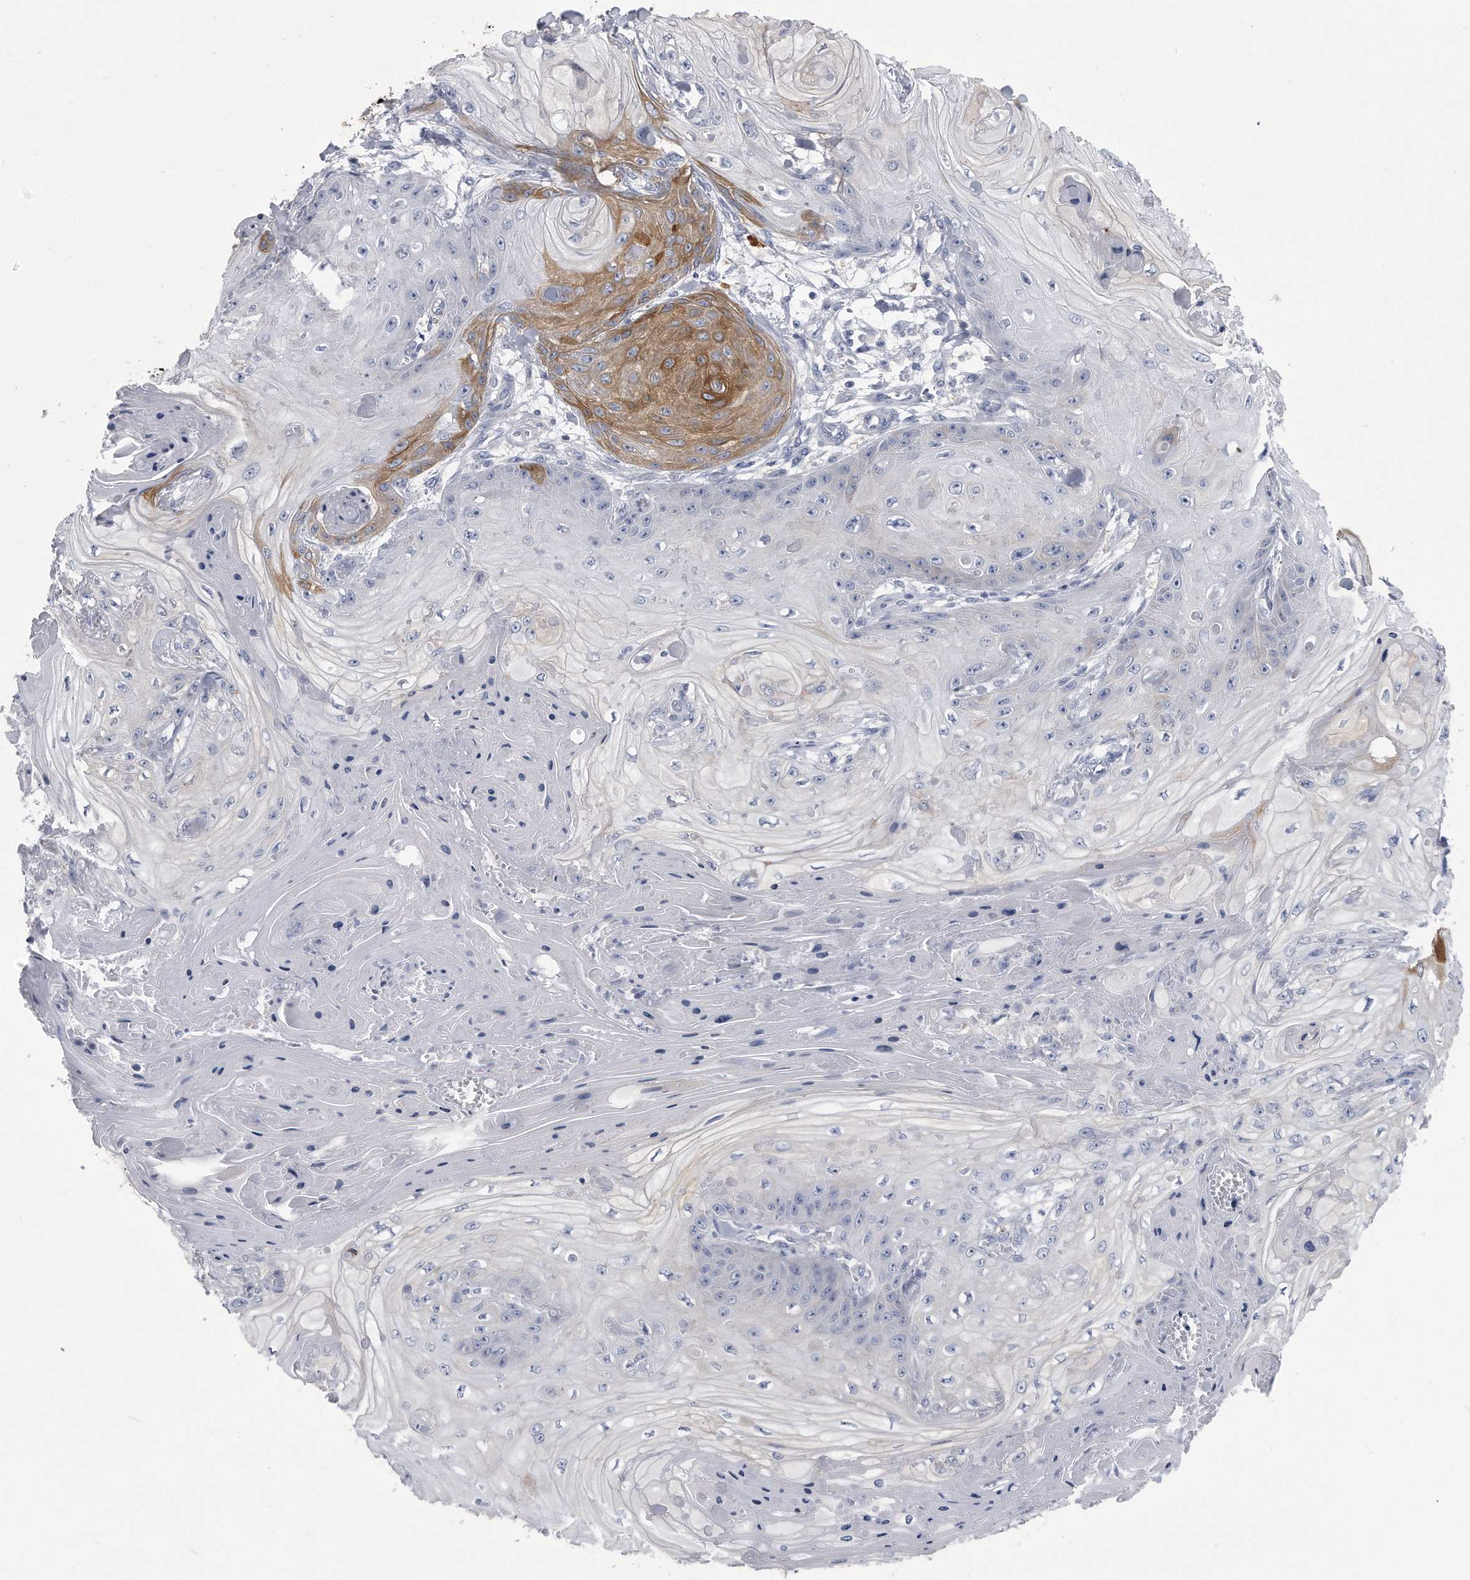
{"staining": {"intensity": "moderate", "quantity": "<25%", "location": "cytoplasmic/membranous"}, "tissue": "skin cancer", "cell_type": "Tumor cells", "image_type": "cancer", "snomed": [{"axis": "morphology", "description": "Squamous cell carcinoma, NOS"}, {"axis": "topography", "description": "Skin"}], "caption": "A low amount of moderate cytoplasmic/membranous staining is present in approximately <25% of tumor cells in skin cancer tissue. (Brightfield microscopy of DAB IHC at high magnification).", "gene": "PYGB", "patient": {"sex": "male", "age": 74}}